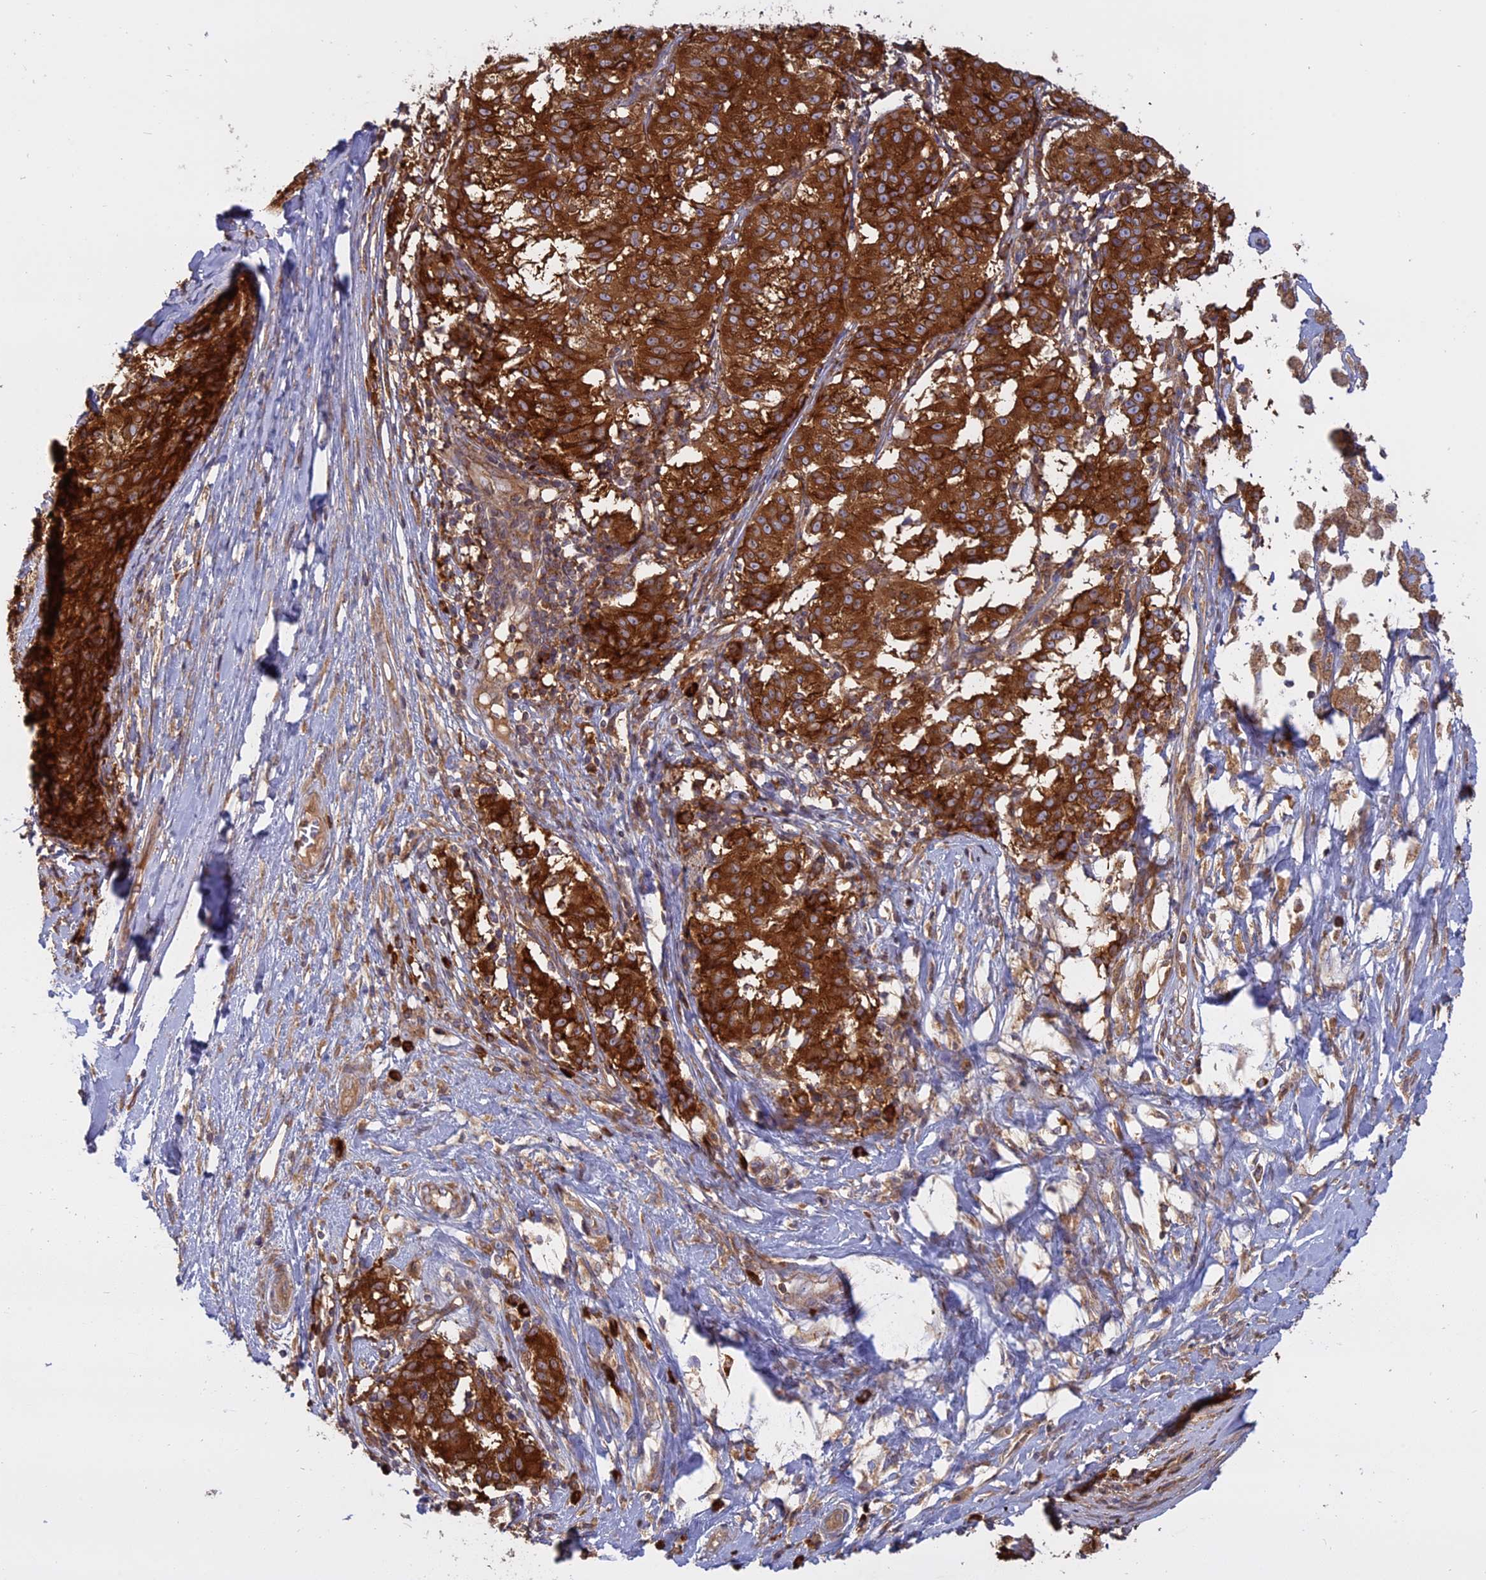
{"staining": {"intensity": "strong", "quantity": ">75%", "location": "cytoplasmic/membranous"}, "tissue": "melanoma", "cell_type": "Tumor cells", "image_type": "cancer", "snomed": [{"axis": "morphology", "description": "Malignant melanoma, NOS"}, {"axis": "topography", "description": "Skin"}], "caption": "Immunohistochemistry (IHC) image of neoplastic tissue: malignant melanoma stained using IHC reveals high levels of strong protein expression localized specifically in the cytoplasmic/membranous of tumor cells, appearing as a cytoplasmic/membranous brown color.", "gene": "TMEM208", "patient": {"sex": "female", "age": 72}}